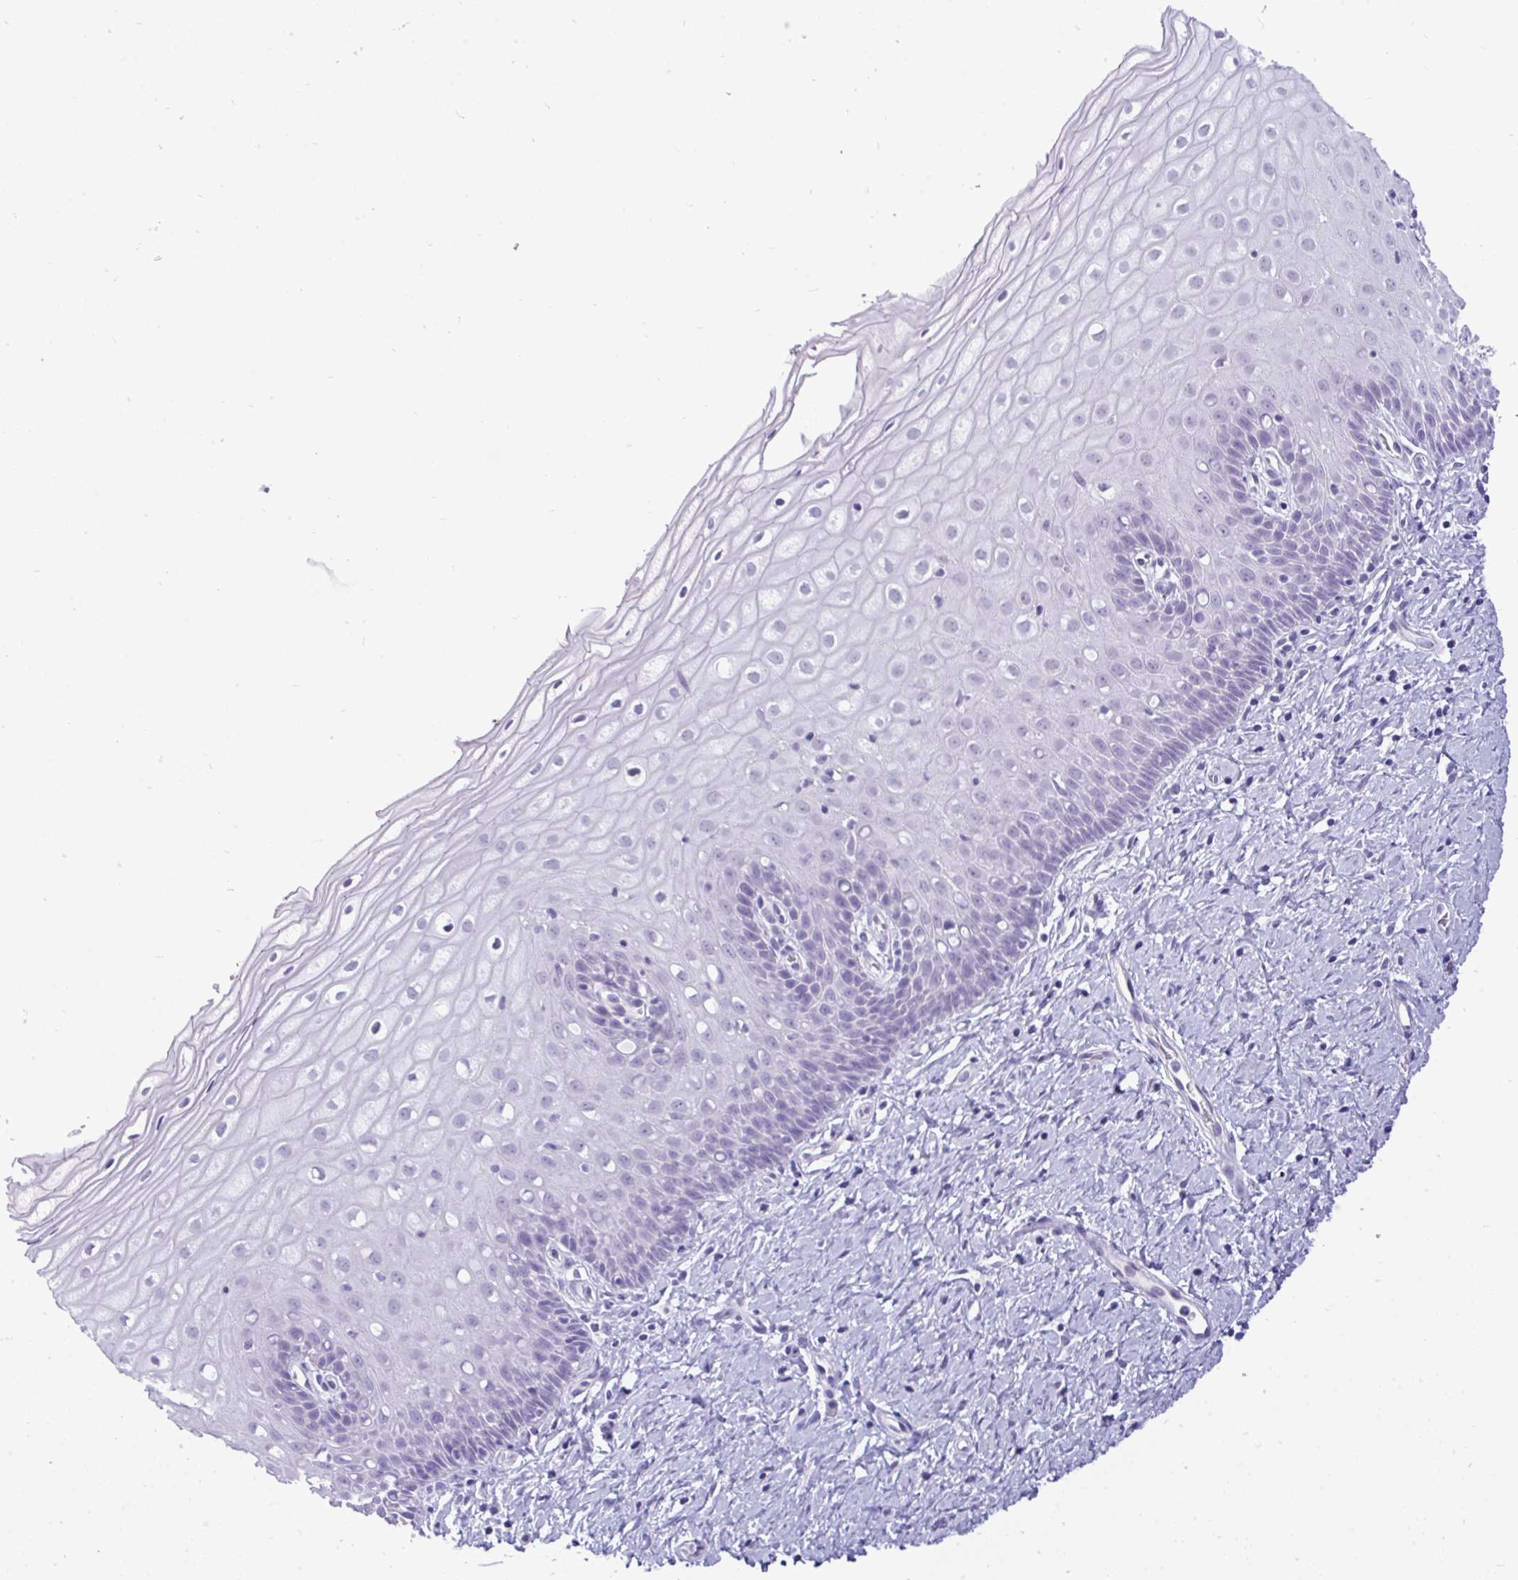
{"staining": {"intensity": "negative", "quantity": "none", "location": "none"}, "tissue": "cervix", "cell_type": "Glandular cells", "image_type": "normal", "snomed": [{"axis": "morphology", "description": "Normal tissue, NOS"}, {"axis": "topography", "description": "Cervix"}], "caption": "Immunohistochemical staining of unremarkable human cervix exhibits no significant positivity in glandular cells.", "gene": "PRM2", "patient": {"sex": "female", "age": 37}}